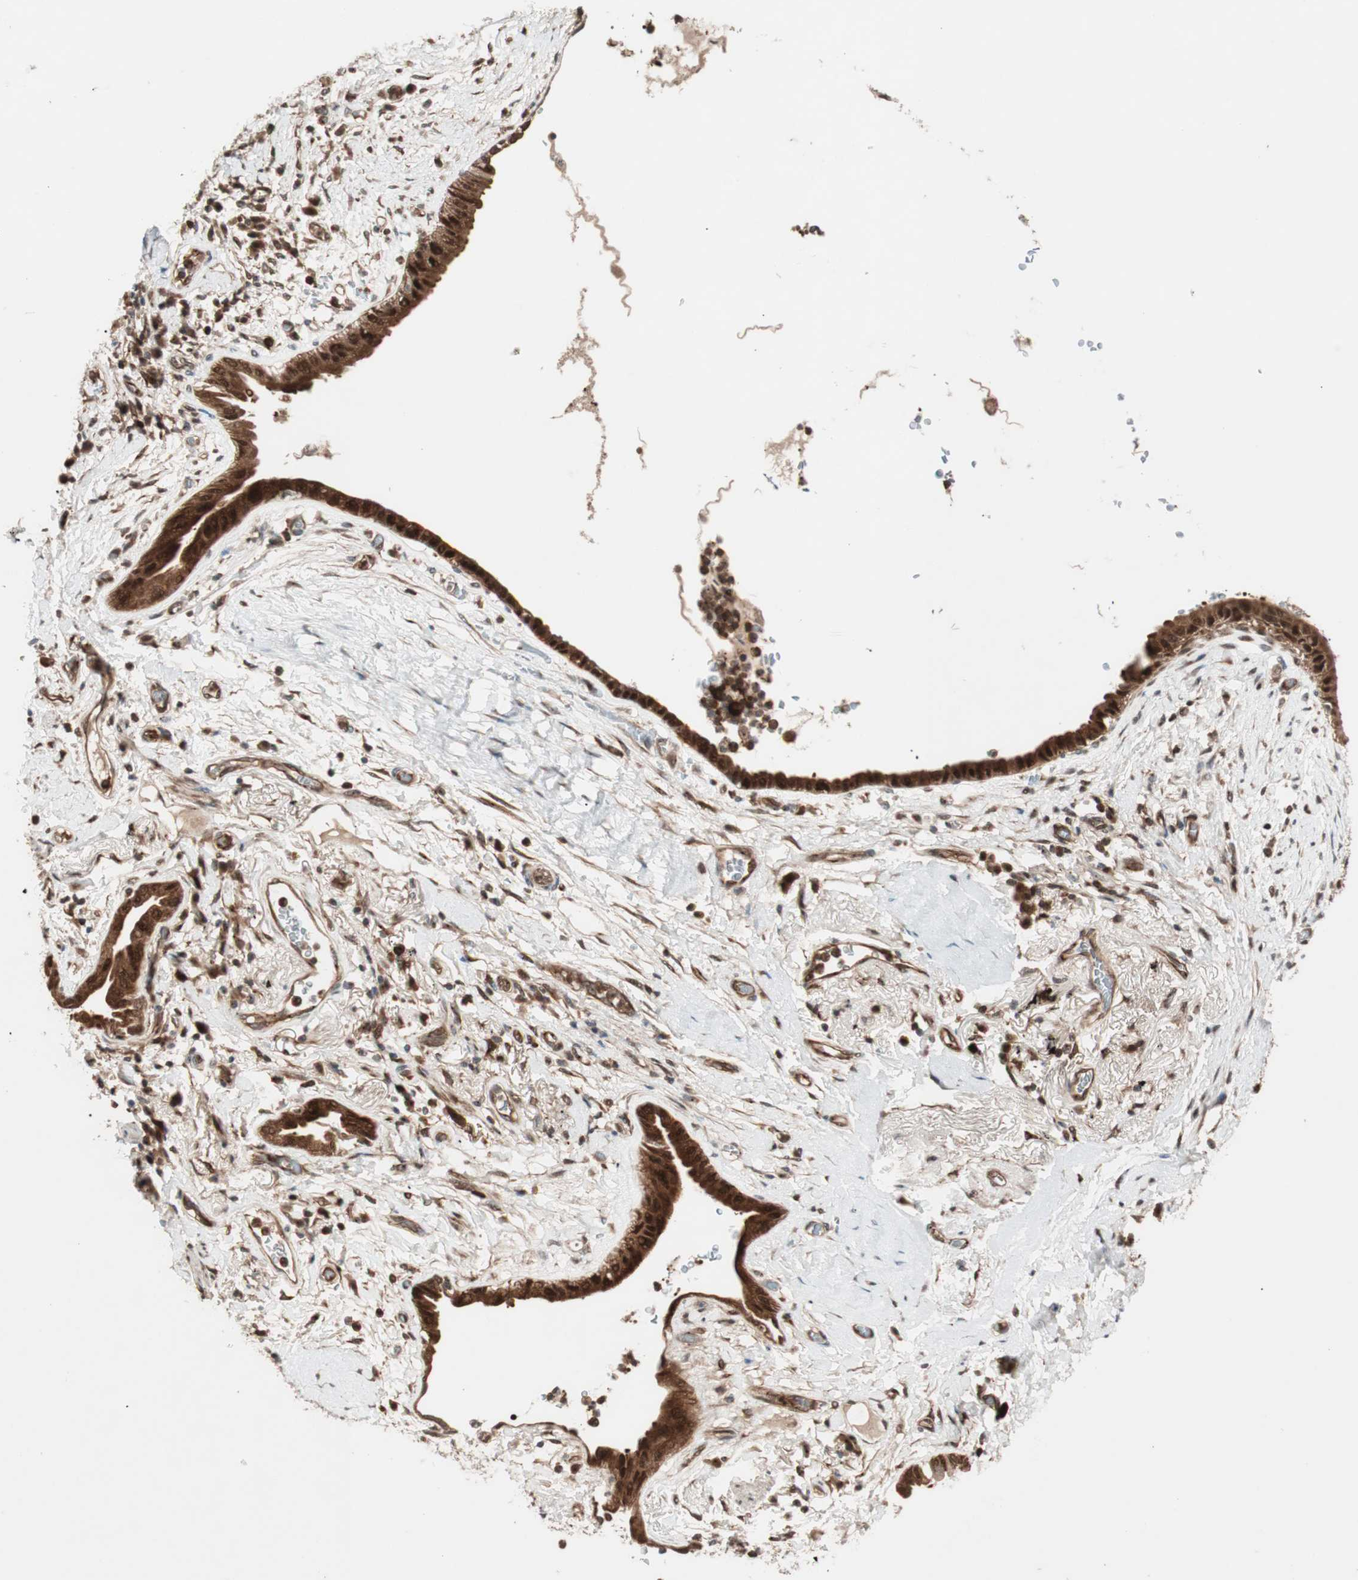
{"staining": {"intensity": "strong", "quantity": ">75%", "location": "cytoplasmic/membranous,nuclear"}, "tissue": "lung cancer", "cell_type": "Tumor cells", "image_type": "cancer", "snomed": [{"axis": "morphology", "description": "Adenocarcinoma, NOS"}, {"axis": "topography", "description": "Lung"}], "caption": "Immunohistochemistry (IHC) (DAB) staining of lung cancer (adenocarcinoma) demonstrates strong cytoplasmic/membranous and nuclear protein positivity in approximately >75% of tumor cells.", "gene": "PRKG2", "patient": {"sex": "female", "age": 70}}